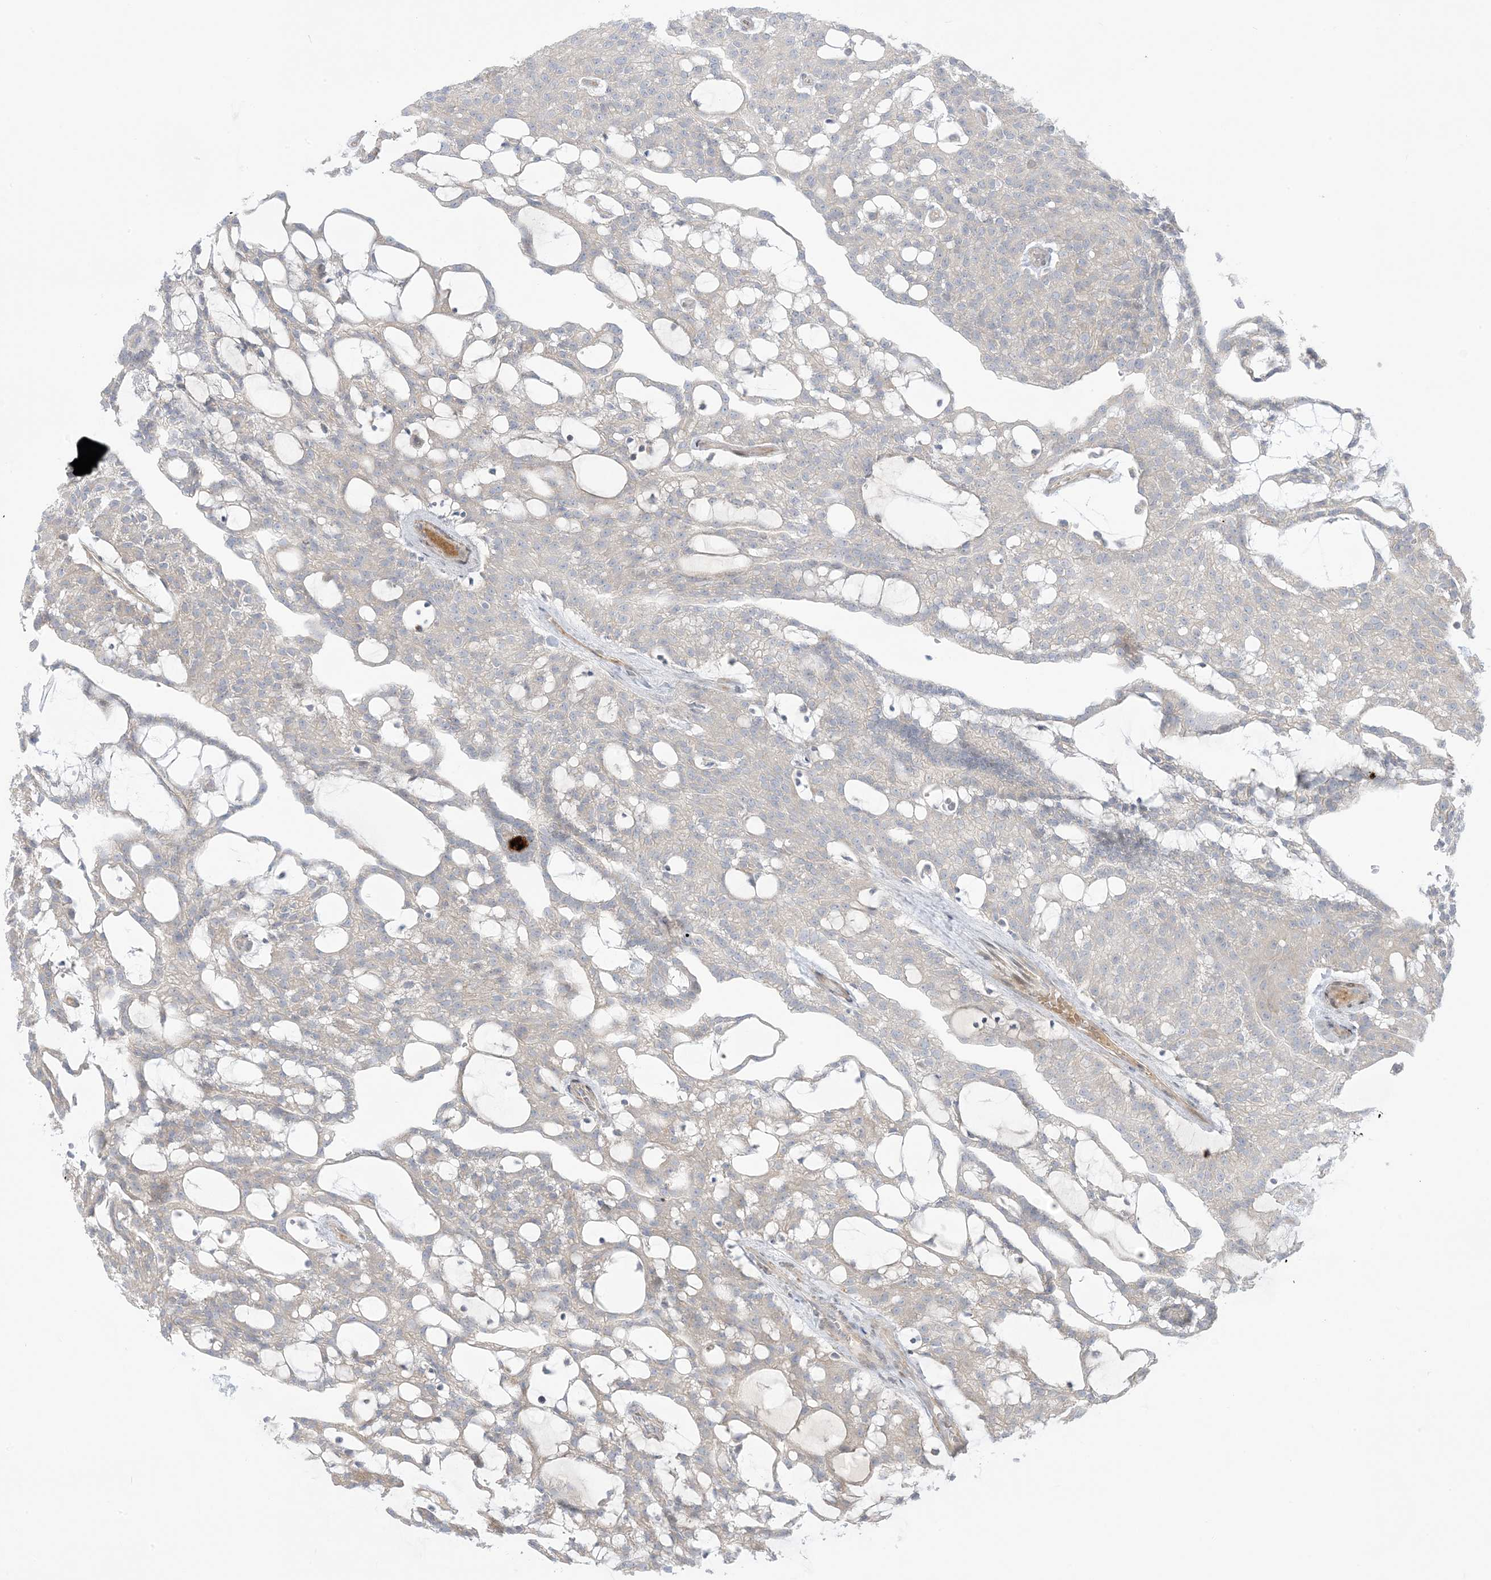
{"staining": {"intensity": "negative", "quantity": "none", "location": "none"}, "tissue": "renal cancer", "cell_type": "Tumor cells", "image_type": "cancer", "snomed": [{"axis": "morphology", "description": "Adenocarcinoma, NOS"}, {"axis": "topography", "description": "Kidney"}], "caption": "Adenocarcinoma (renal) stained for a protein using IHC exhibits no expression tumor cells.", "gene": "AFTPH", "patient": {"sex": "male", "age": 63}}